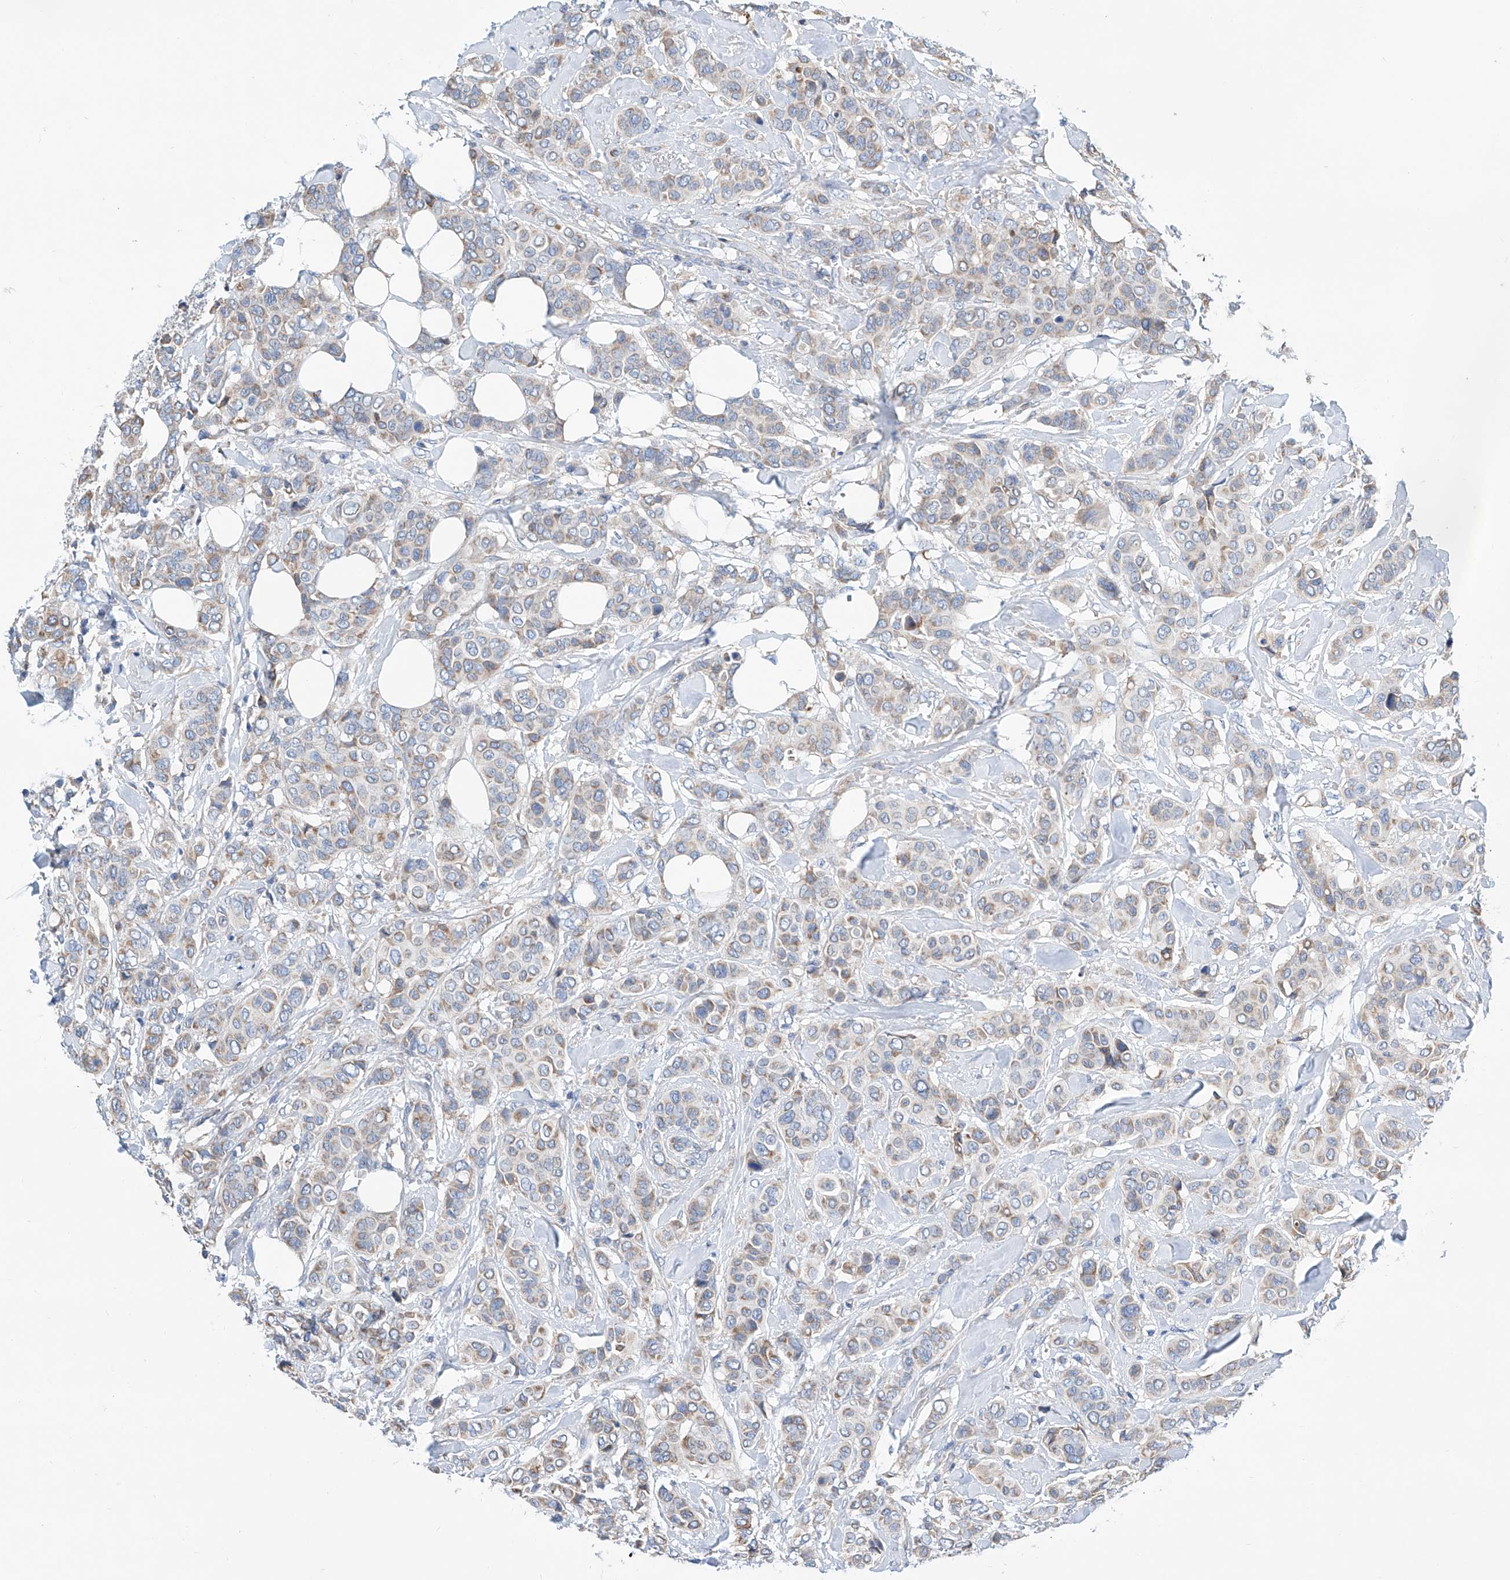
{"staining": {"intensity": "weak", "quantity": "<25%", "location": "cytoplasmic/membranous"}, "tissue": "breast cancer", "cell_type": "Tumor cells", "image_type": "cancer", "snomed": [{"axis": "morphology", "description": "Lobular carcinoma"}, {"axis": "topography", "description": "Breast"}], "caption": "Protein analysis of lobular carcinoma (breast) reveals no significant staining in tumor cells.", "gene": "MAD2L1", "patient": {"sex": "female", "age": 51}}